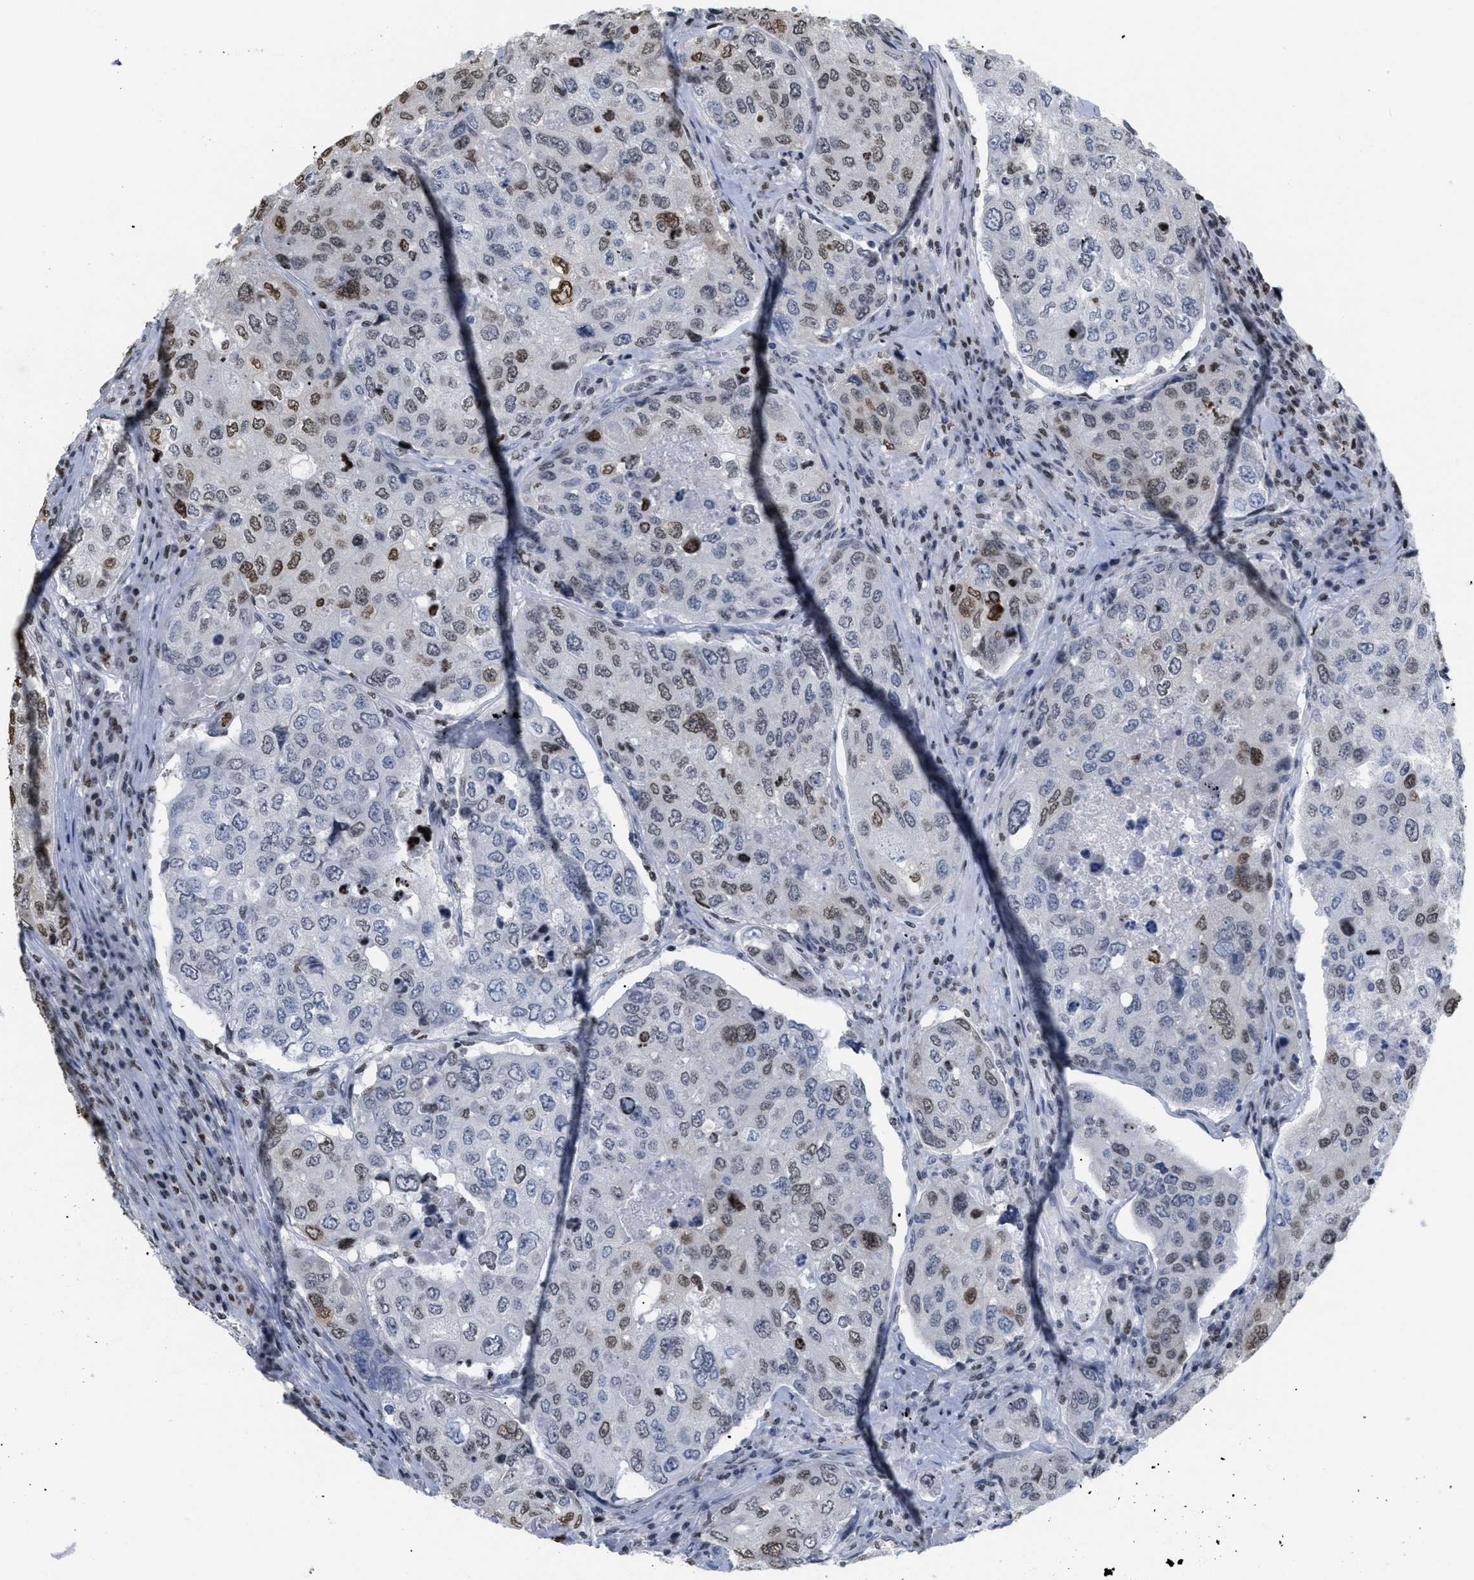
{"staining": {"intensity": "moderate", "quantity": "25%-75%", "location": "nuclear"}, "tissue": "urothelial cancer", "cell_type": "Tumor cells", "image_type": "cancer", "snomed": [{"axis": "morphology", "description": "Urothelial carcinoma, High grade"}, {"axis": "topography", "description": "Lymph node"}, {"axis": "topography", "description": "Urinary bladder"}], "caption": "A micrograph of urothelial cancer stained for a protein displays moderate nuclear brown staining in tumor cells. Immunohistochemistry (ihc) stains the protein in brown and the nuclei are stained blue.", "gene": "HMGN2", "patient": {"sex": "male", "age": 51}}